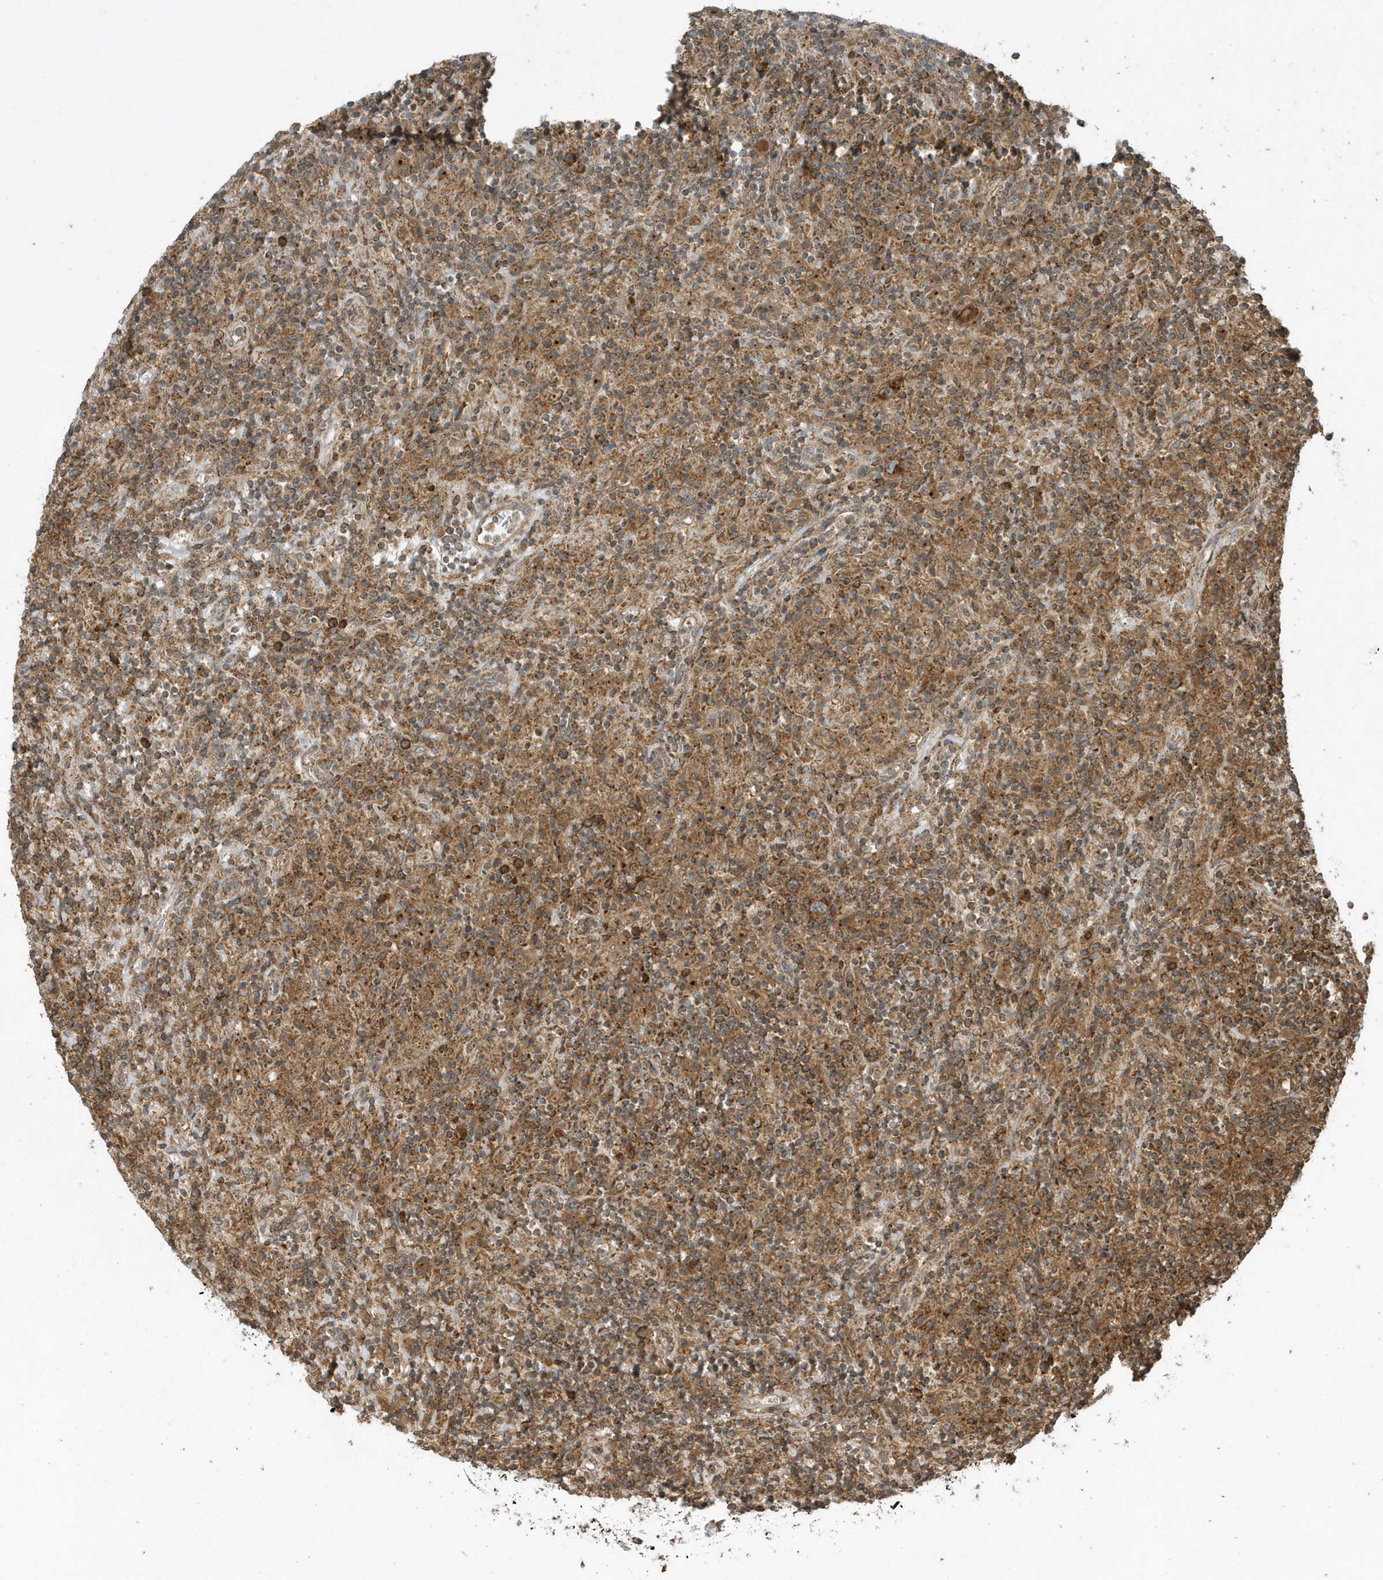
{"staining": {"intensity": "moderate", "quantity": ">75%", "location": "cytoplasmic/membranous"}, "tissue": "lymphoma", "cell_type": "Tumor cells", "image_type": "cancer", "snomed": [{"axis": "morphology", "description": "Hodgkin's disease, NOS"}, {"axis": "topography", "description": "Lymph node"}], "caption": "Immunohistochemistry (IHC) staining of Hodgkin's disease, which exhibits medium levels of moderate cytoplasmic/membranous staining in about >75% of tumor cells indicating moderate cytoplasmic/membranous protein staining. The staining was performed using DAB (brown) for protein detection and nuclei were counterstained in hematoxylin (blue).", "gene": "STAMBP", "patient": {"sex": "male", "age": 70}}